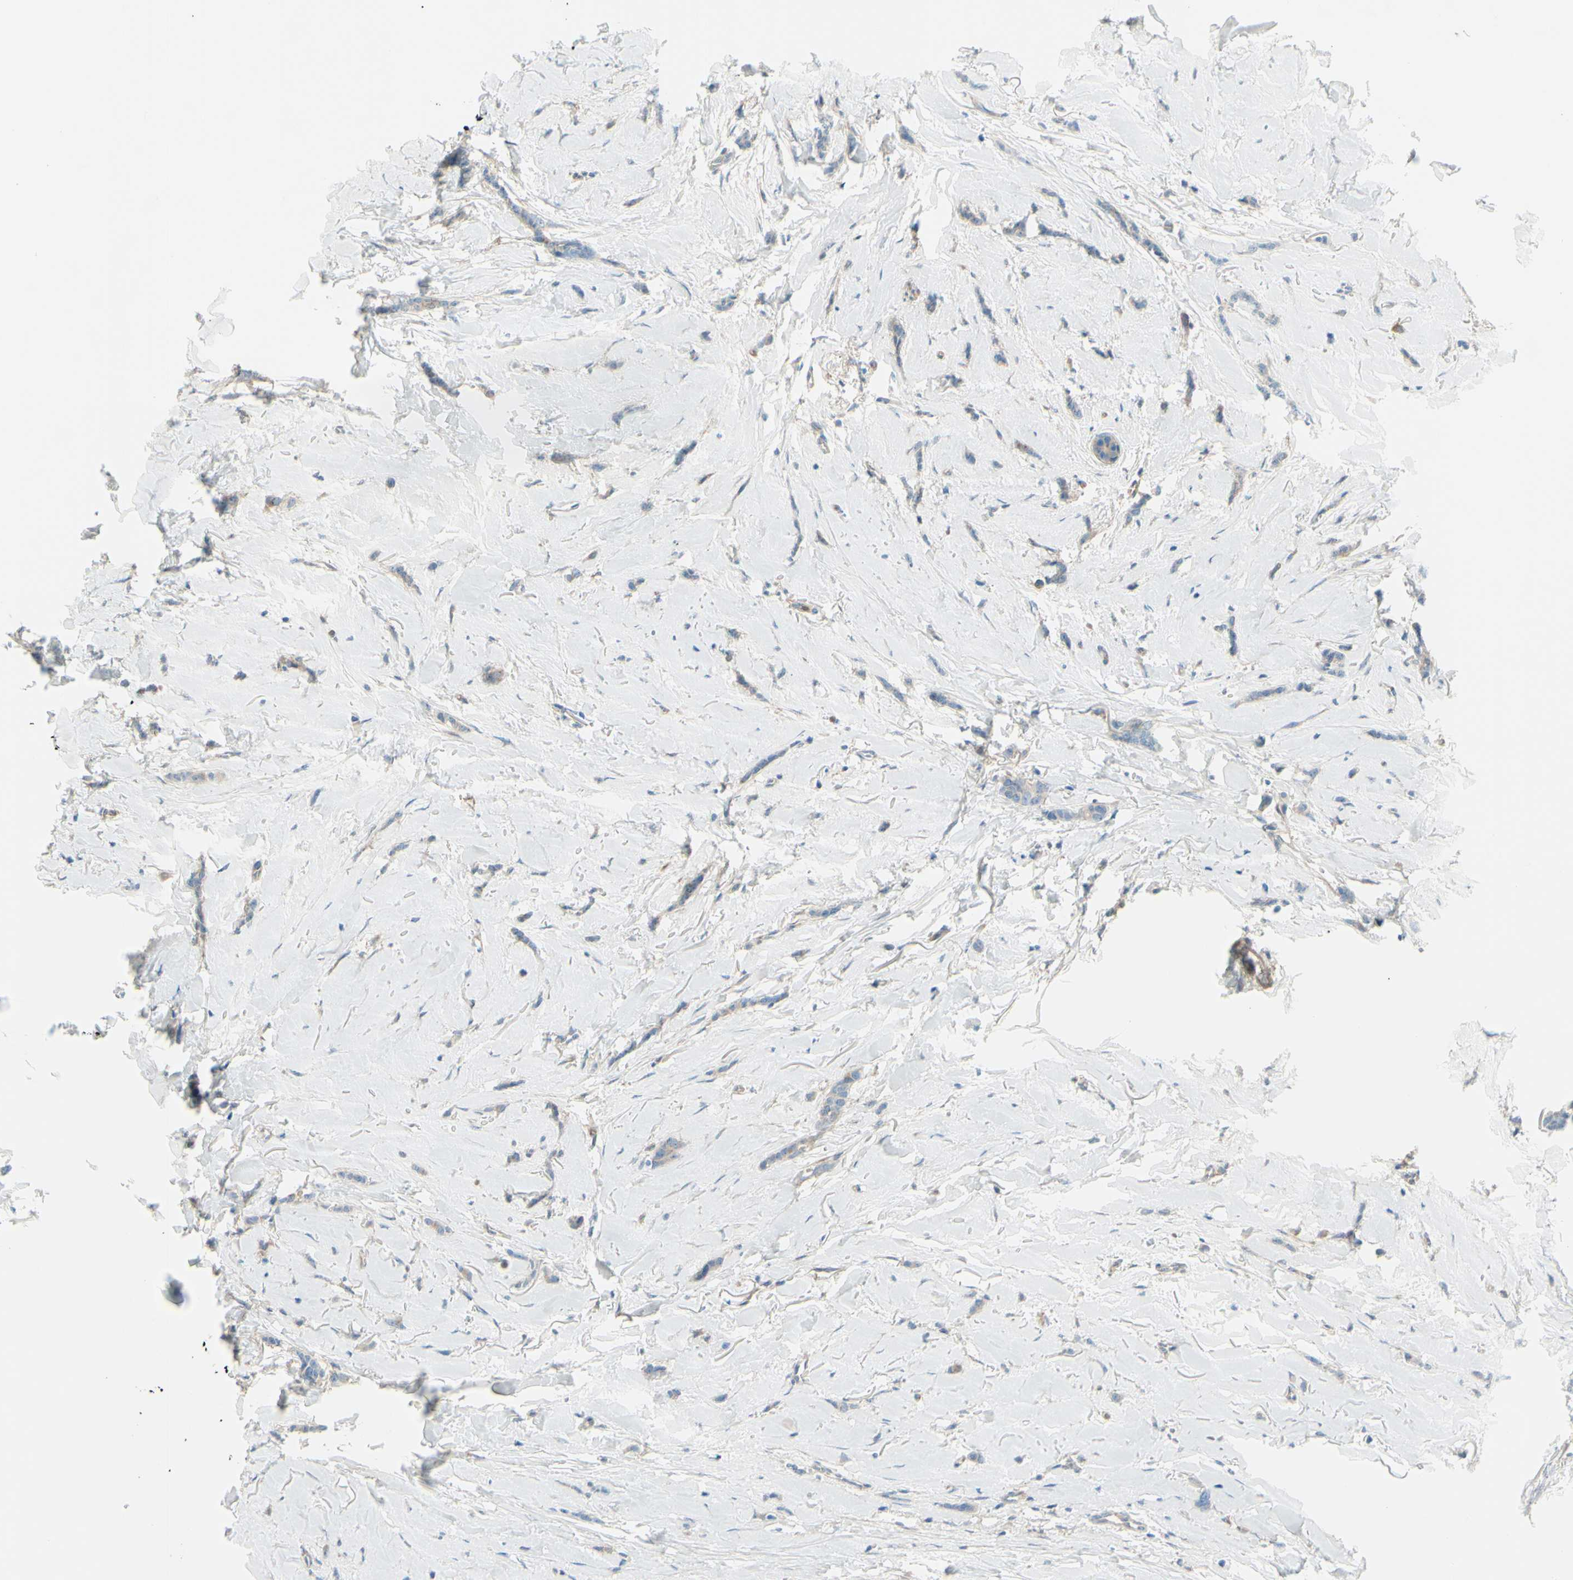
{"staining": {"intensity": "weak", "quantity": ">75%", "location": "cytoplasmic/membranous"}, "tissue": "breast cancer", "cell_type": "Tumor cells", "image_type": "cancer", "snomed": [{"axis": "morphology", "description": "Lobular carcinoma"}, {"axis": "topography", "description": "Skin"}, {"axis": "topography", "description": "Breast"}], "caption": "Tumor cells reveal low levels of weak cytoplasmic/membranous staining in approximately >75% of cells in human lobular carcinoma (breast).", "gene": "PCDHGA2", "patient": {"sex": "female", "age": 46}}